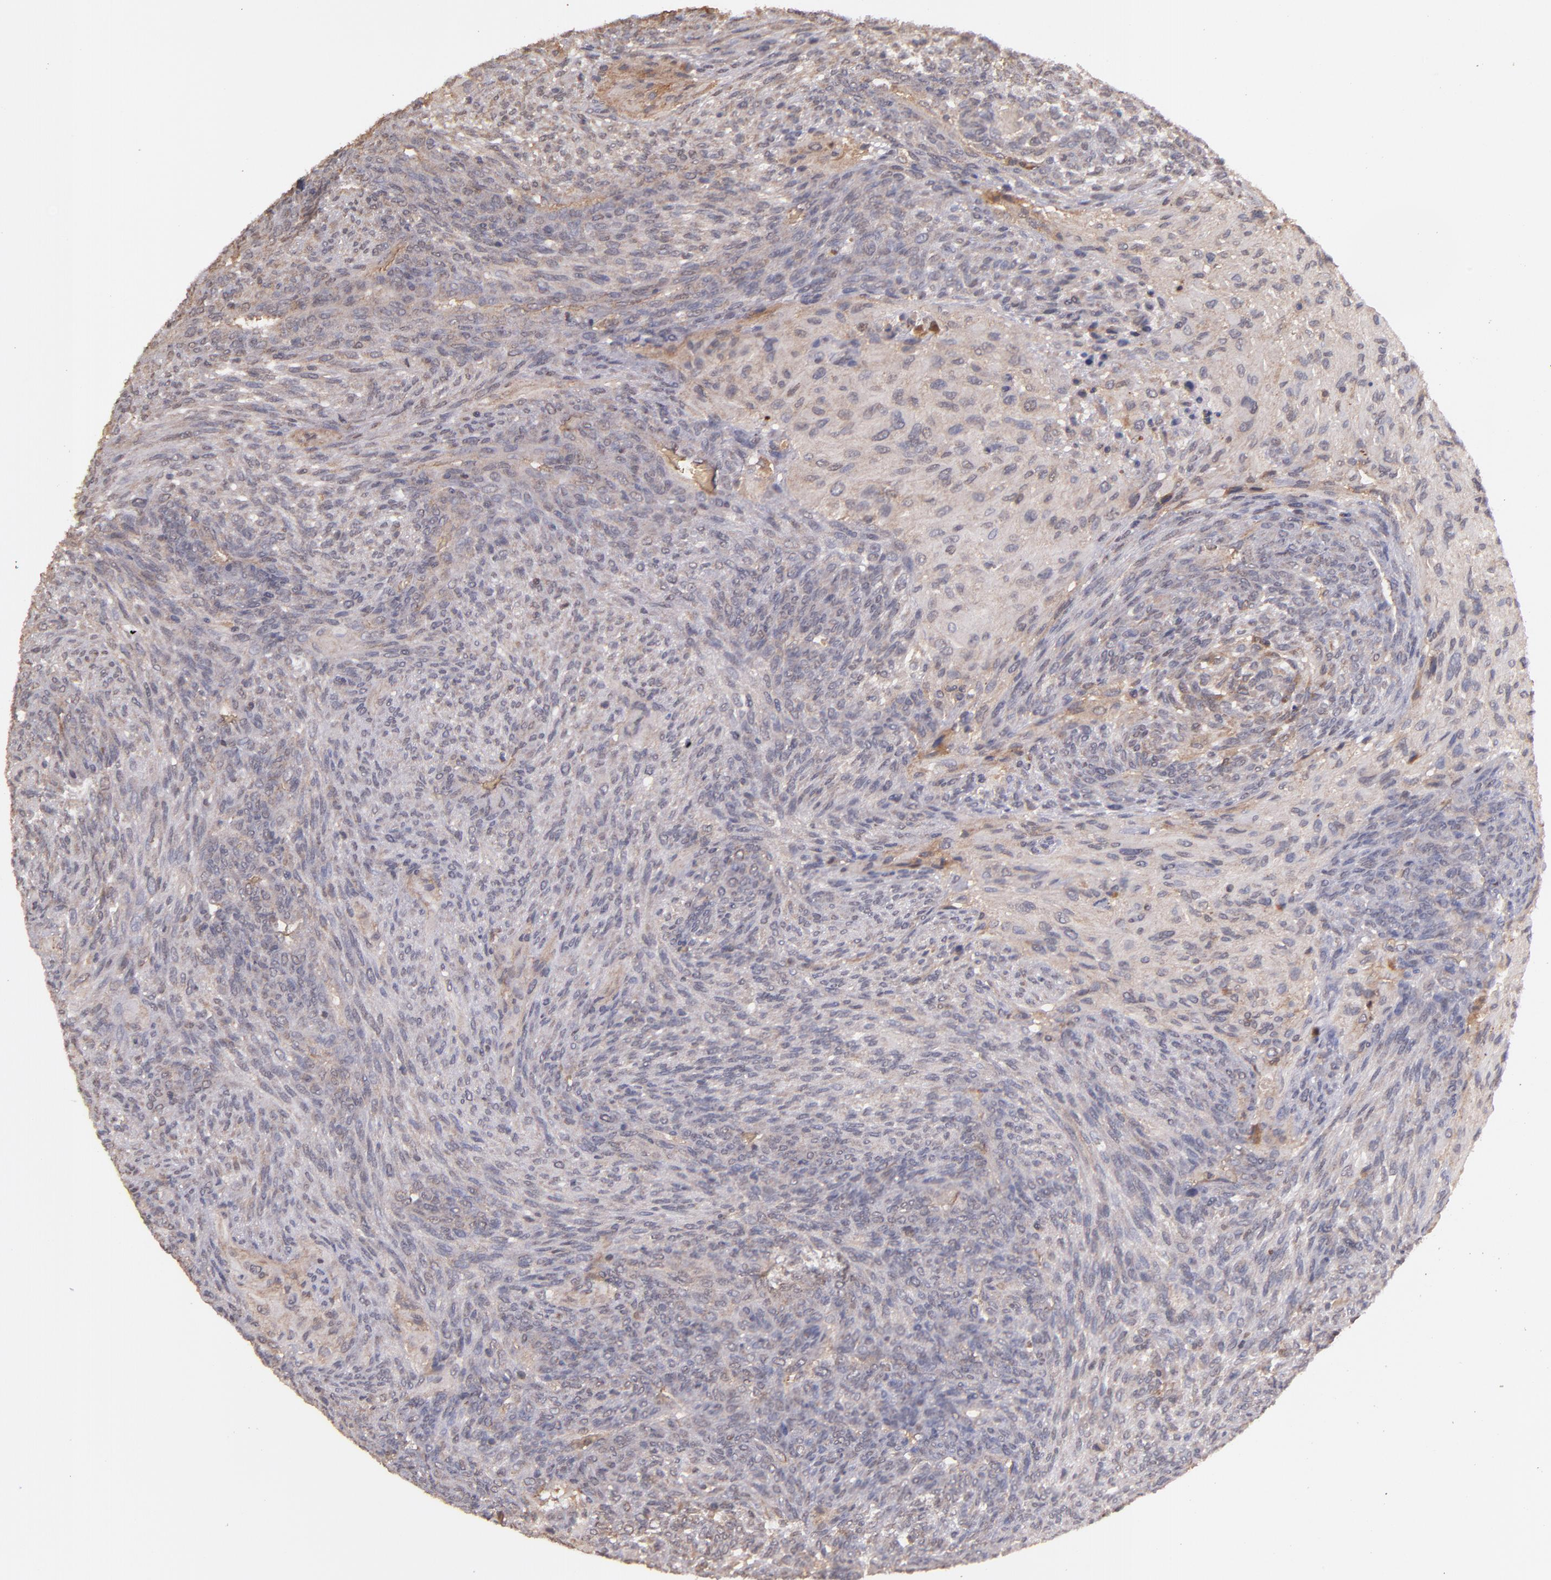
{"staining": {"intensity": "weak", "quantity": "25%-75%", "location": "cytoplasmic/membranous"}, "tissue": "glioma", "cell_type": "Tumor cells", "image_type": "cancer", "snomed": [{"axis": "morphology", "description": "Glioma, malignant, High grade"}, {"axis": "topography", "description": "Cerebral cortex"}], "caption": "Weak cytoplasmic/membranous protein positivity is seen in approximately 25%-75% of tumor cells in glioma. (Brightfield microscopy of DAB IHC at high magnification).", "gene": "SERPINC1", "patient": {"sex": "female", "age": 55}}